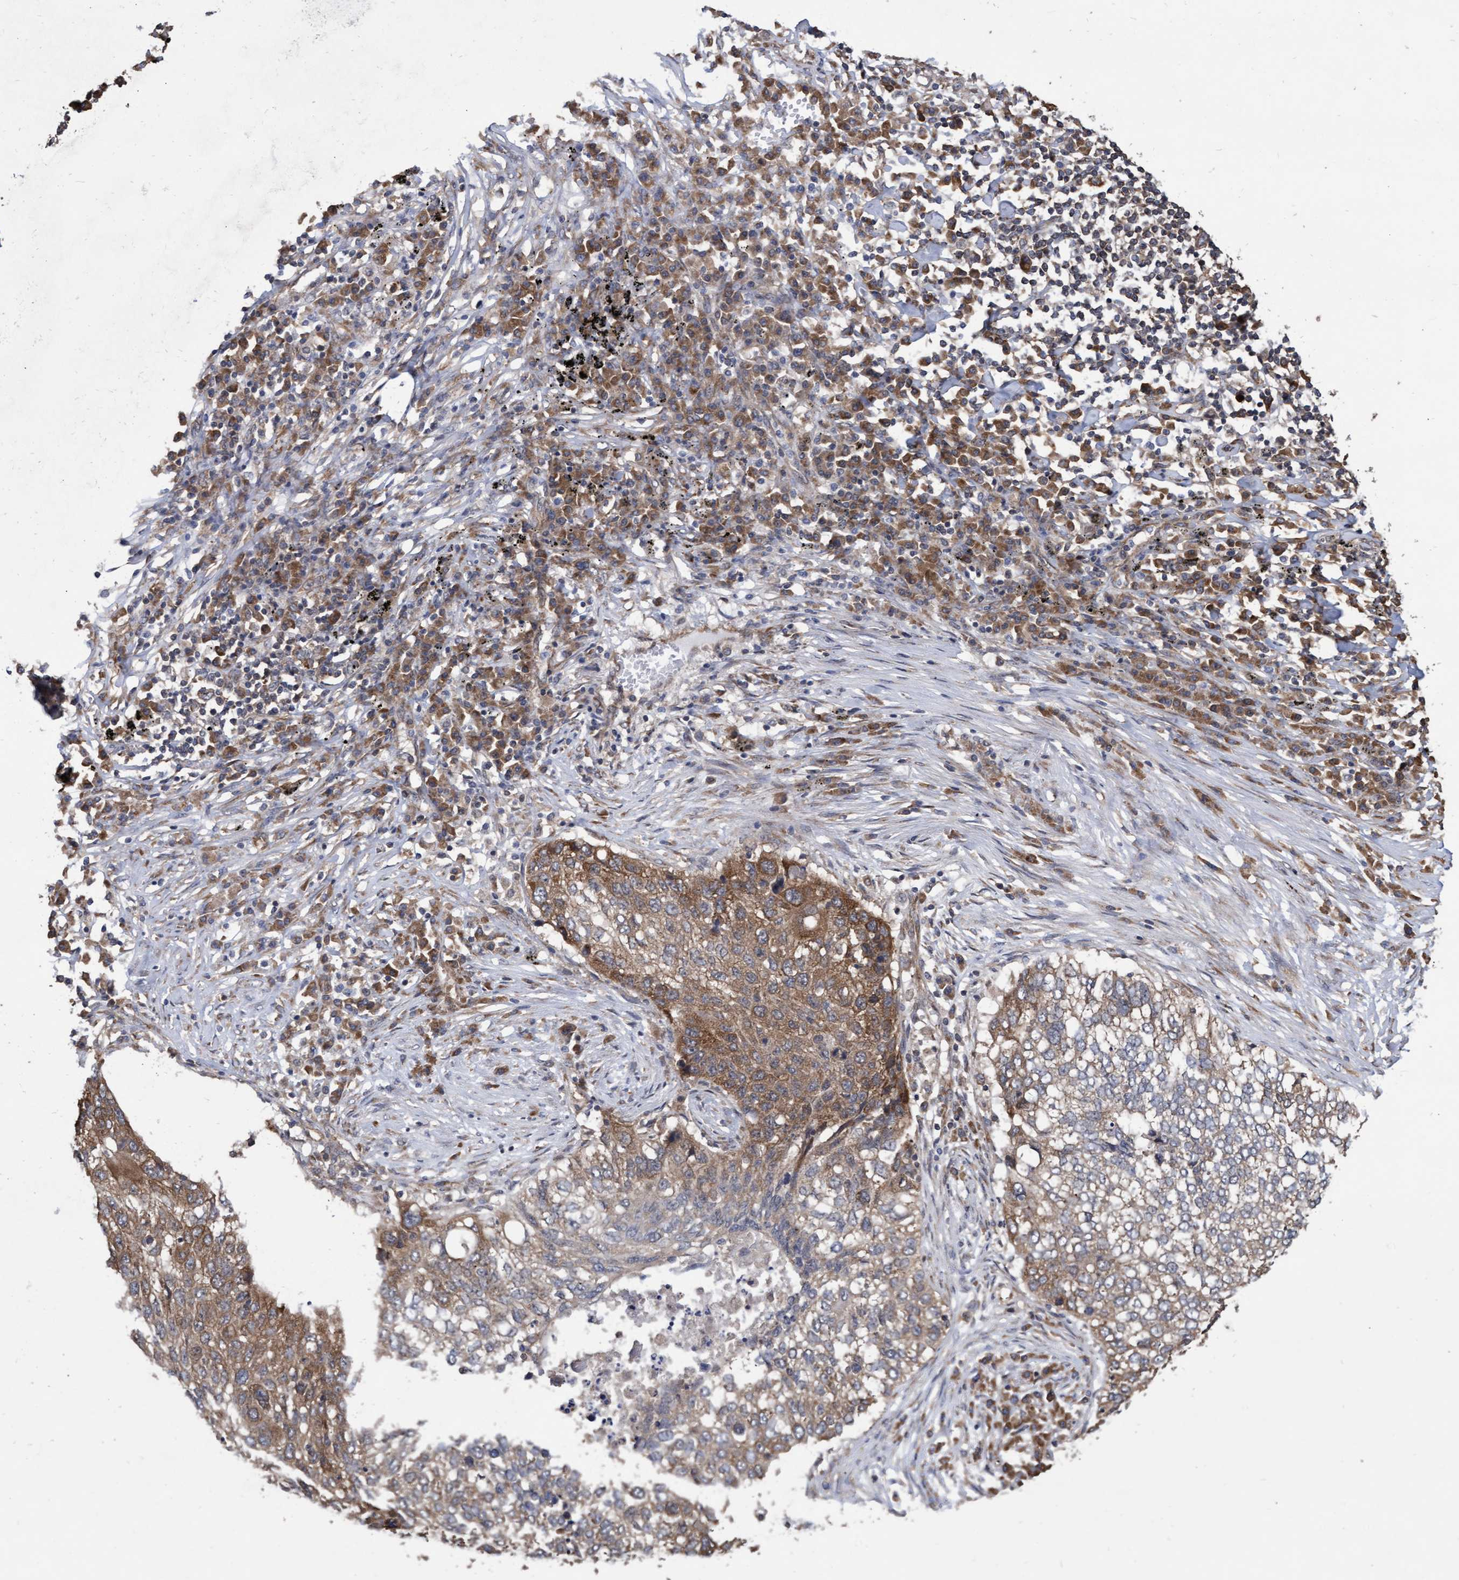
{"staining": {"intensity": "moderate", "quantity": ">75%", "location": "cytoplasmic/membranous"}, "tissue": "lung cancer", "cell_type": "Tumor cells", "image_type": "cancer", "snomed": [{"axis": "morphology", "description": "Squamous cell carcinoma, NOS"}, {"axis": "topography", "description": "Lung"}], "caption": "The immunohistochemical stain shows moderate cytoplasmic/membranous staining in tumor cells of lung cancer tissue.", "gene": "ABCF2", "patient": {"sex": "female", "age": 63}}